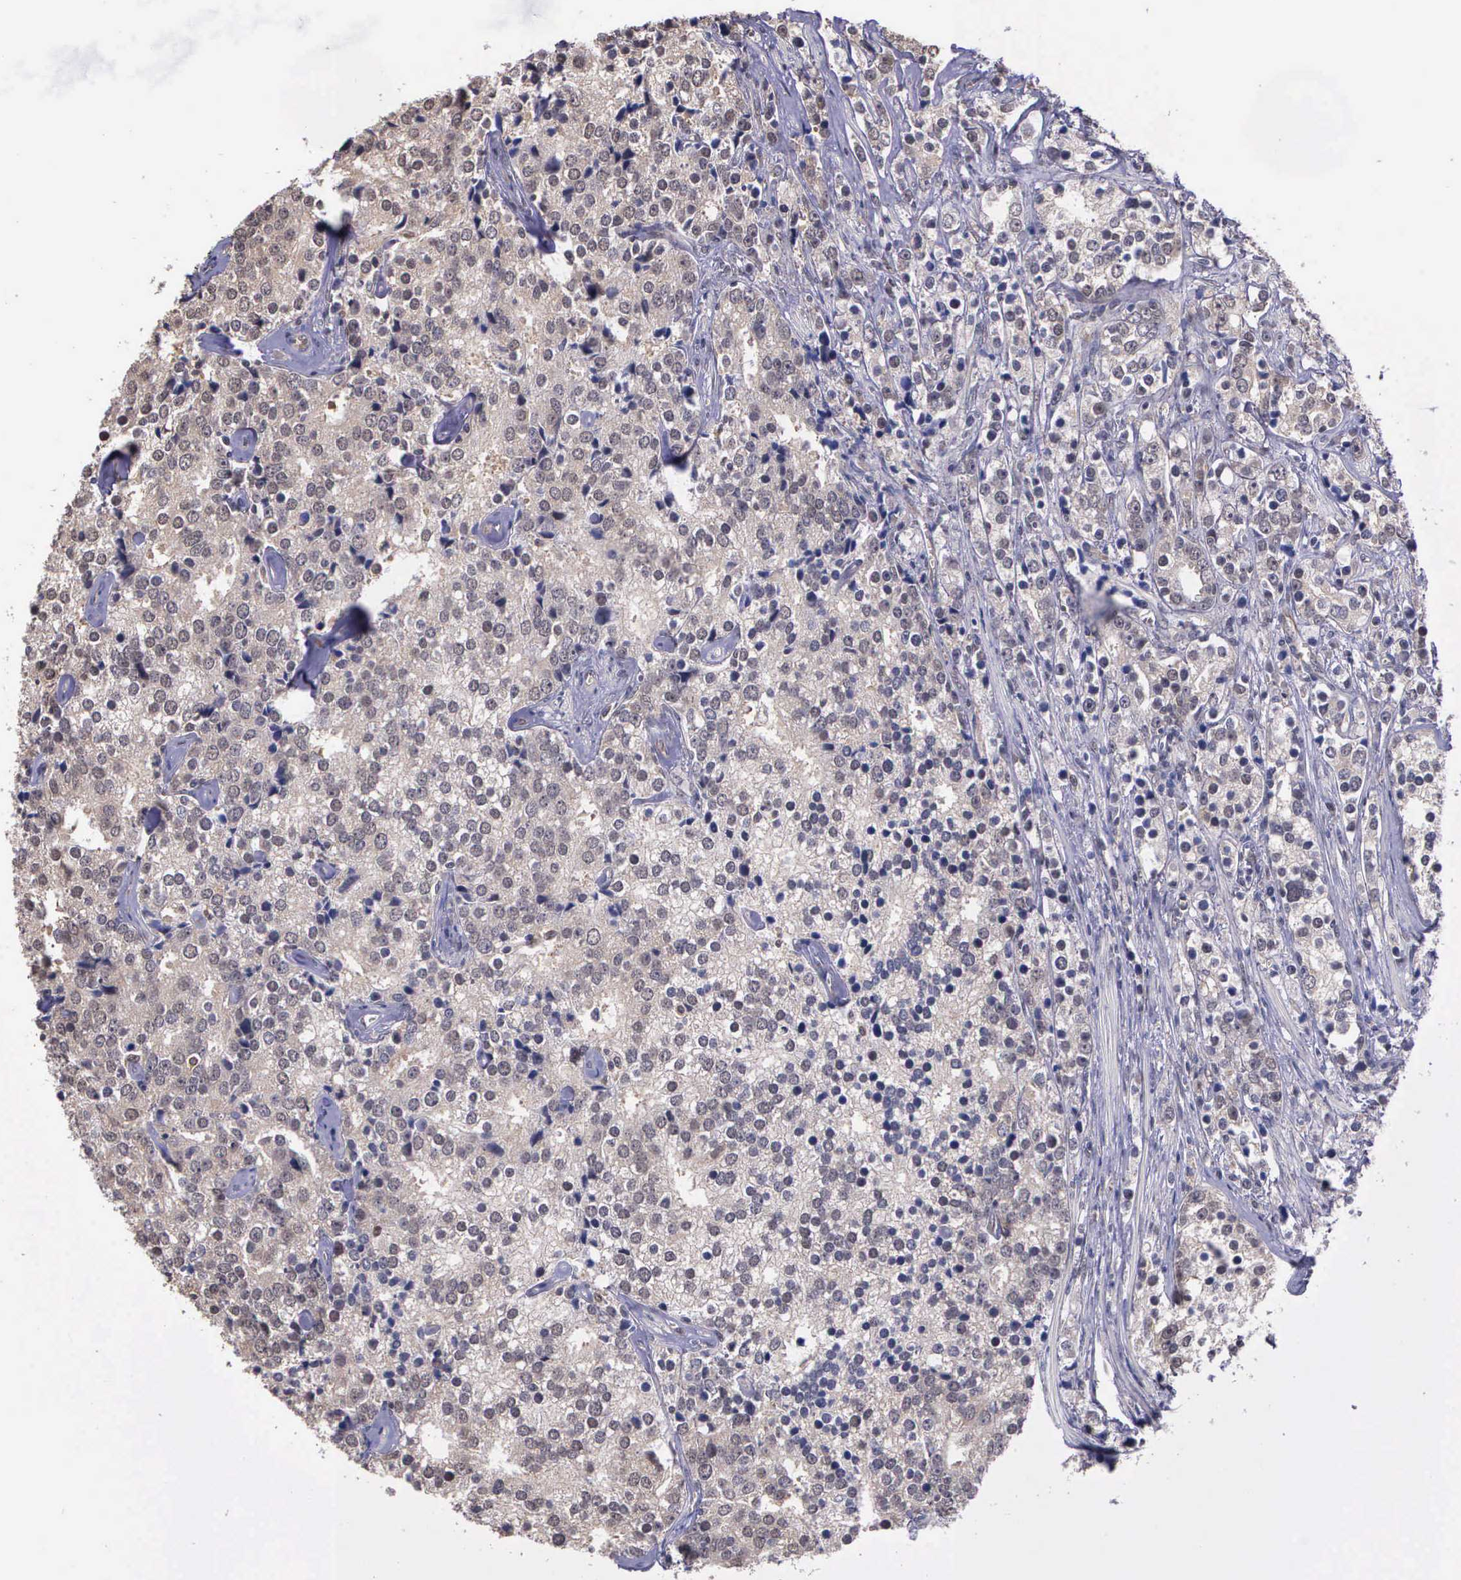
{"staining": {"intensity": "weak", "quantity": "25%-75%", "location": "cytoplasmic/membranous"}, "tissue": "prostate cancer", "cell_type": "Tumor cells", "image_type": "cancer", "snomed": [{"axis": "morphology", "description": "Adenocarcinoma, High grade"}, {"axis": "topography", "description": "Prostate"}], "caption": "Protein expression analysis of human prostate cancer (high-grade adenocarcinoma) reveals weak cytoplasmic/membranous staining in about 25%-75% of tumor cells.", "gene": "PSMC1", "patient": {"sex": "male", "age": 71}}